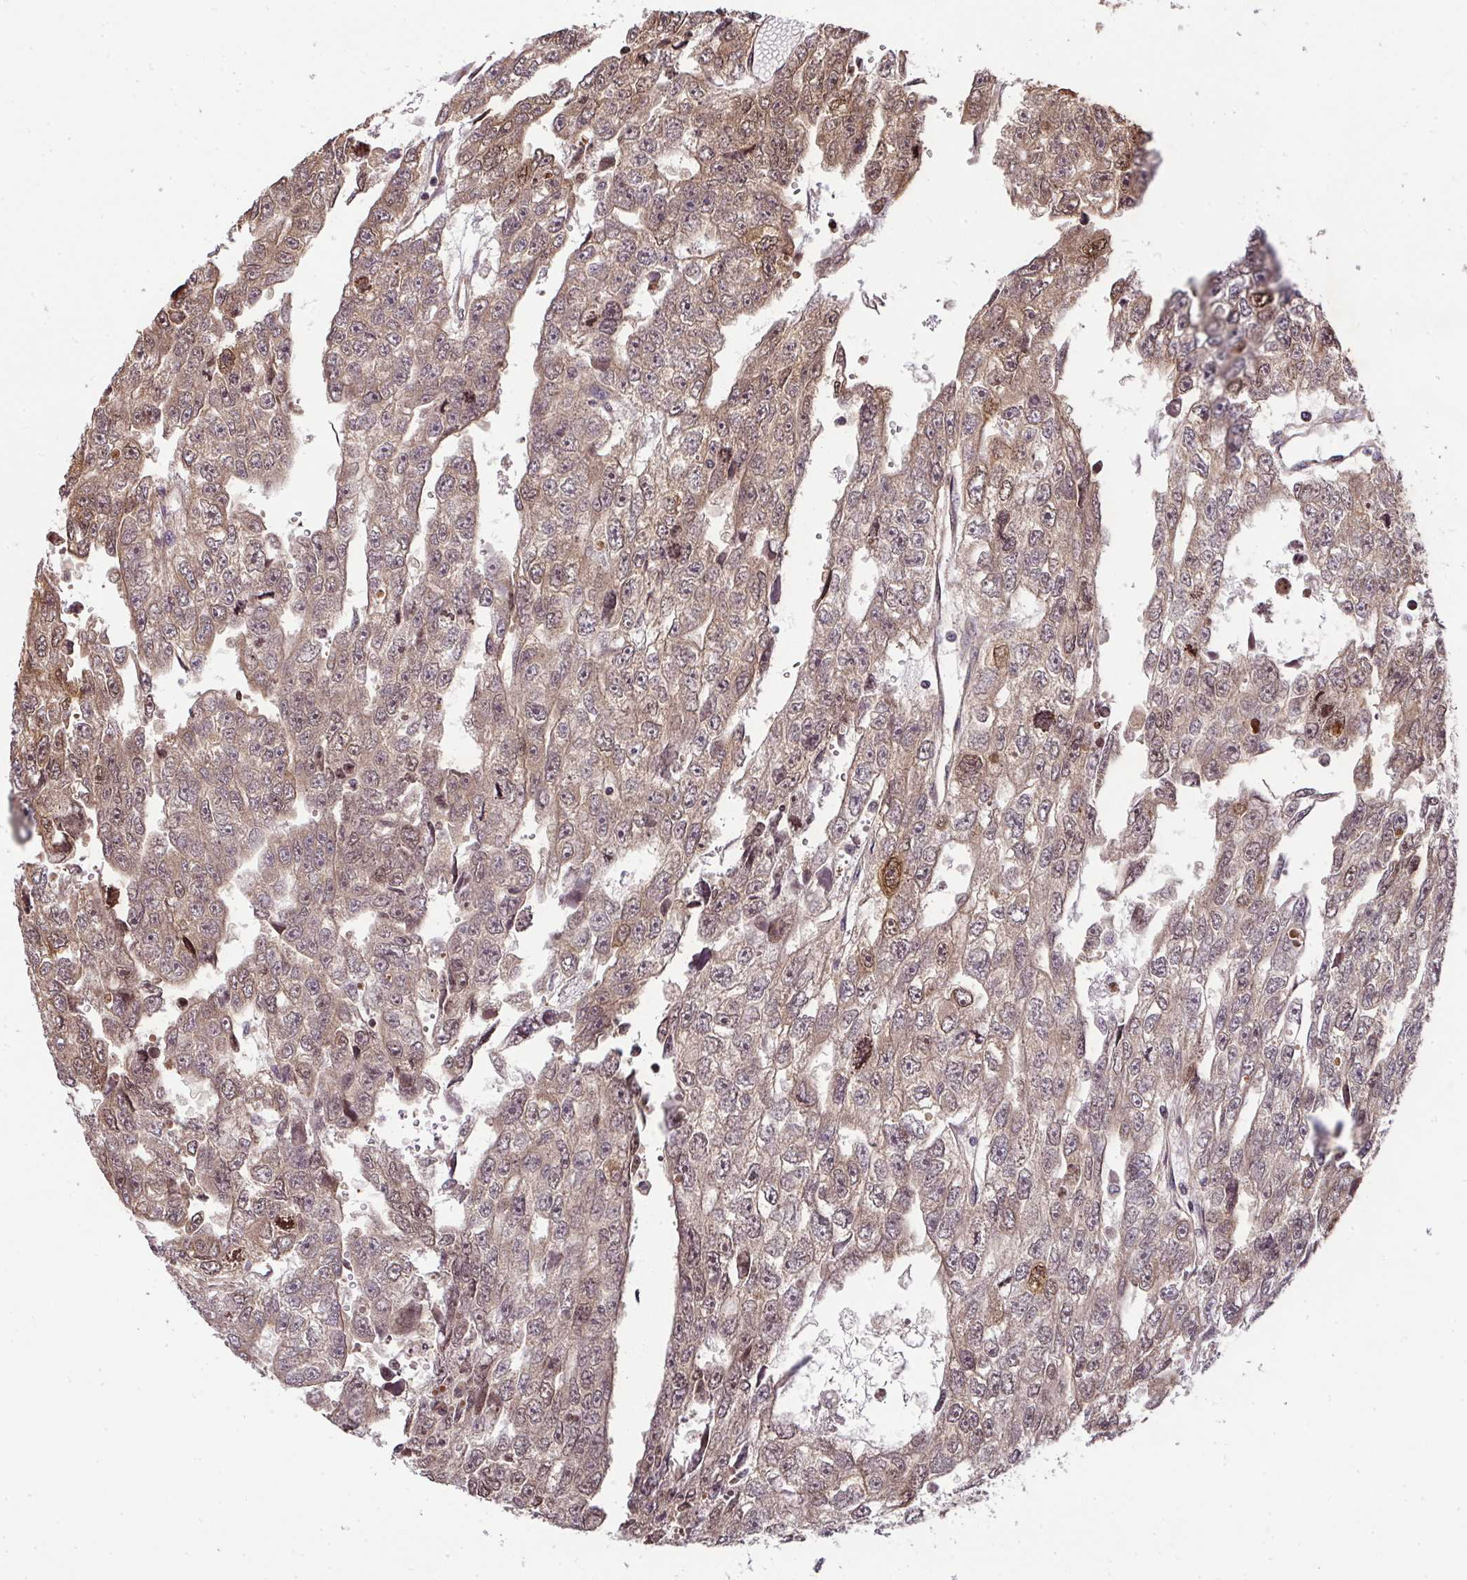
{"staining": {"intensity": "moderate", "quantity": ">75%", "location": "cytoplasmic/membranous,nuclear"}, "tissue": "testis cancer", "cell_type": "Tumor cells", "image_type": "cancer", "snomed": [{"axis": "morphology", "description": "Carcinoma, Embryonal, NOS"}, {"axis": "topography", "description": "Testis"}], "caption": "Immunohistochemistry (IHC) (DAB (3,3'-diaminobenzidine)) staining of human testis cancer displays moderate cytoplasmic/membranous and nuclear protein positivity in approximately >75% of tumor cells. Nuclei are stained in blue.", "gene": "PLK1", "patient": {"sex": "male", "age": 20}}